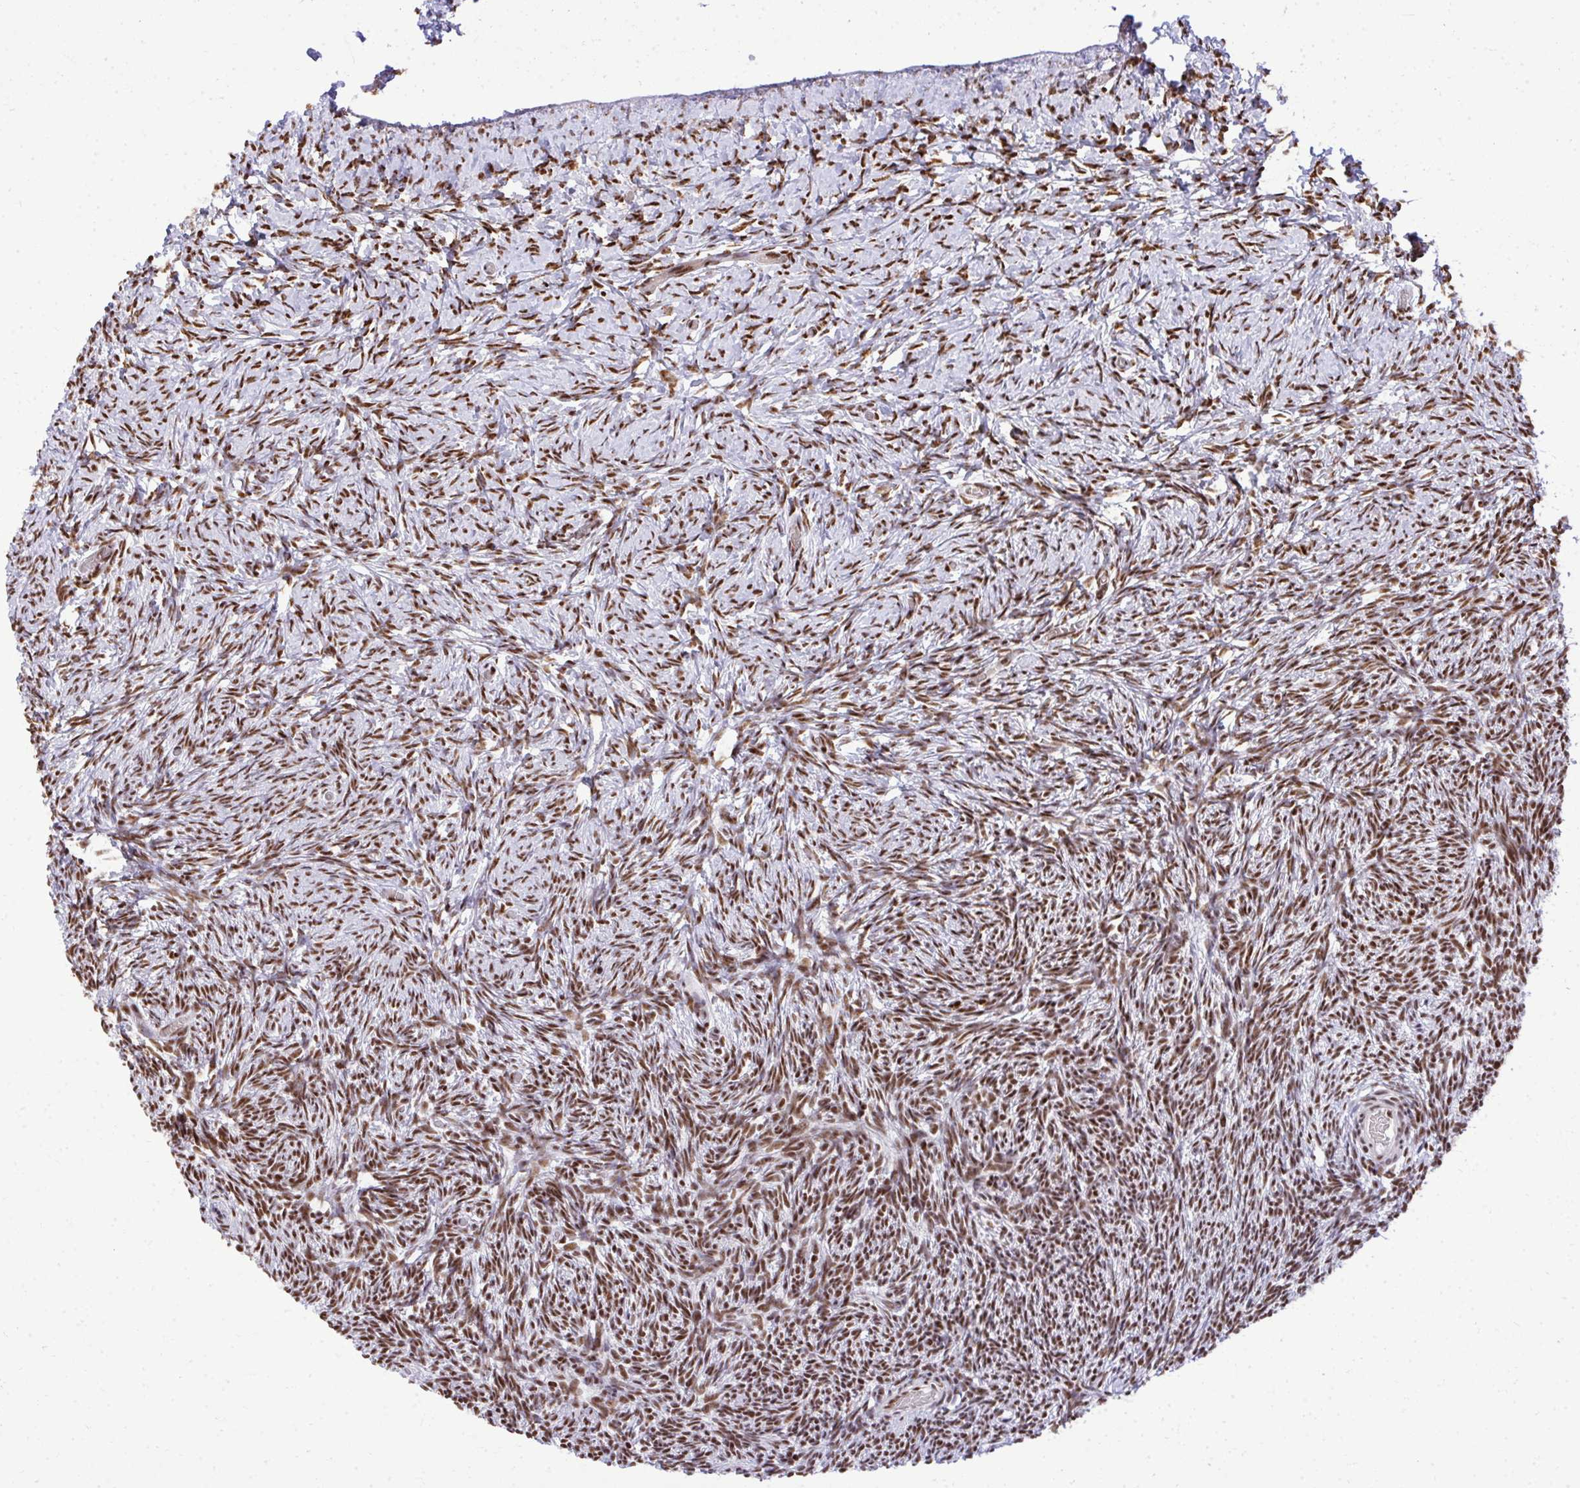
{"staining": {"intensity": "moderate", "quantity": ">75%", "location": "nuclear"}, "tissue": "ovary", "cell_type": "Follicle cells", "image_type": "normal", "snomed": [{"axis": "morphology", "description": "Normal tissue, NOS"}, {"axis": "topography", "description": "Ovary"}], "caption": "Immunohistochemistry (IHC) of benign ovary displays medium levels of moderate nuclear staining in approximately >75% of follicle cells.", "gene": "PRPF19", "patient": {"sex": "female", "age": 39}}